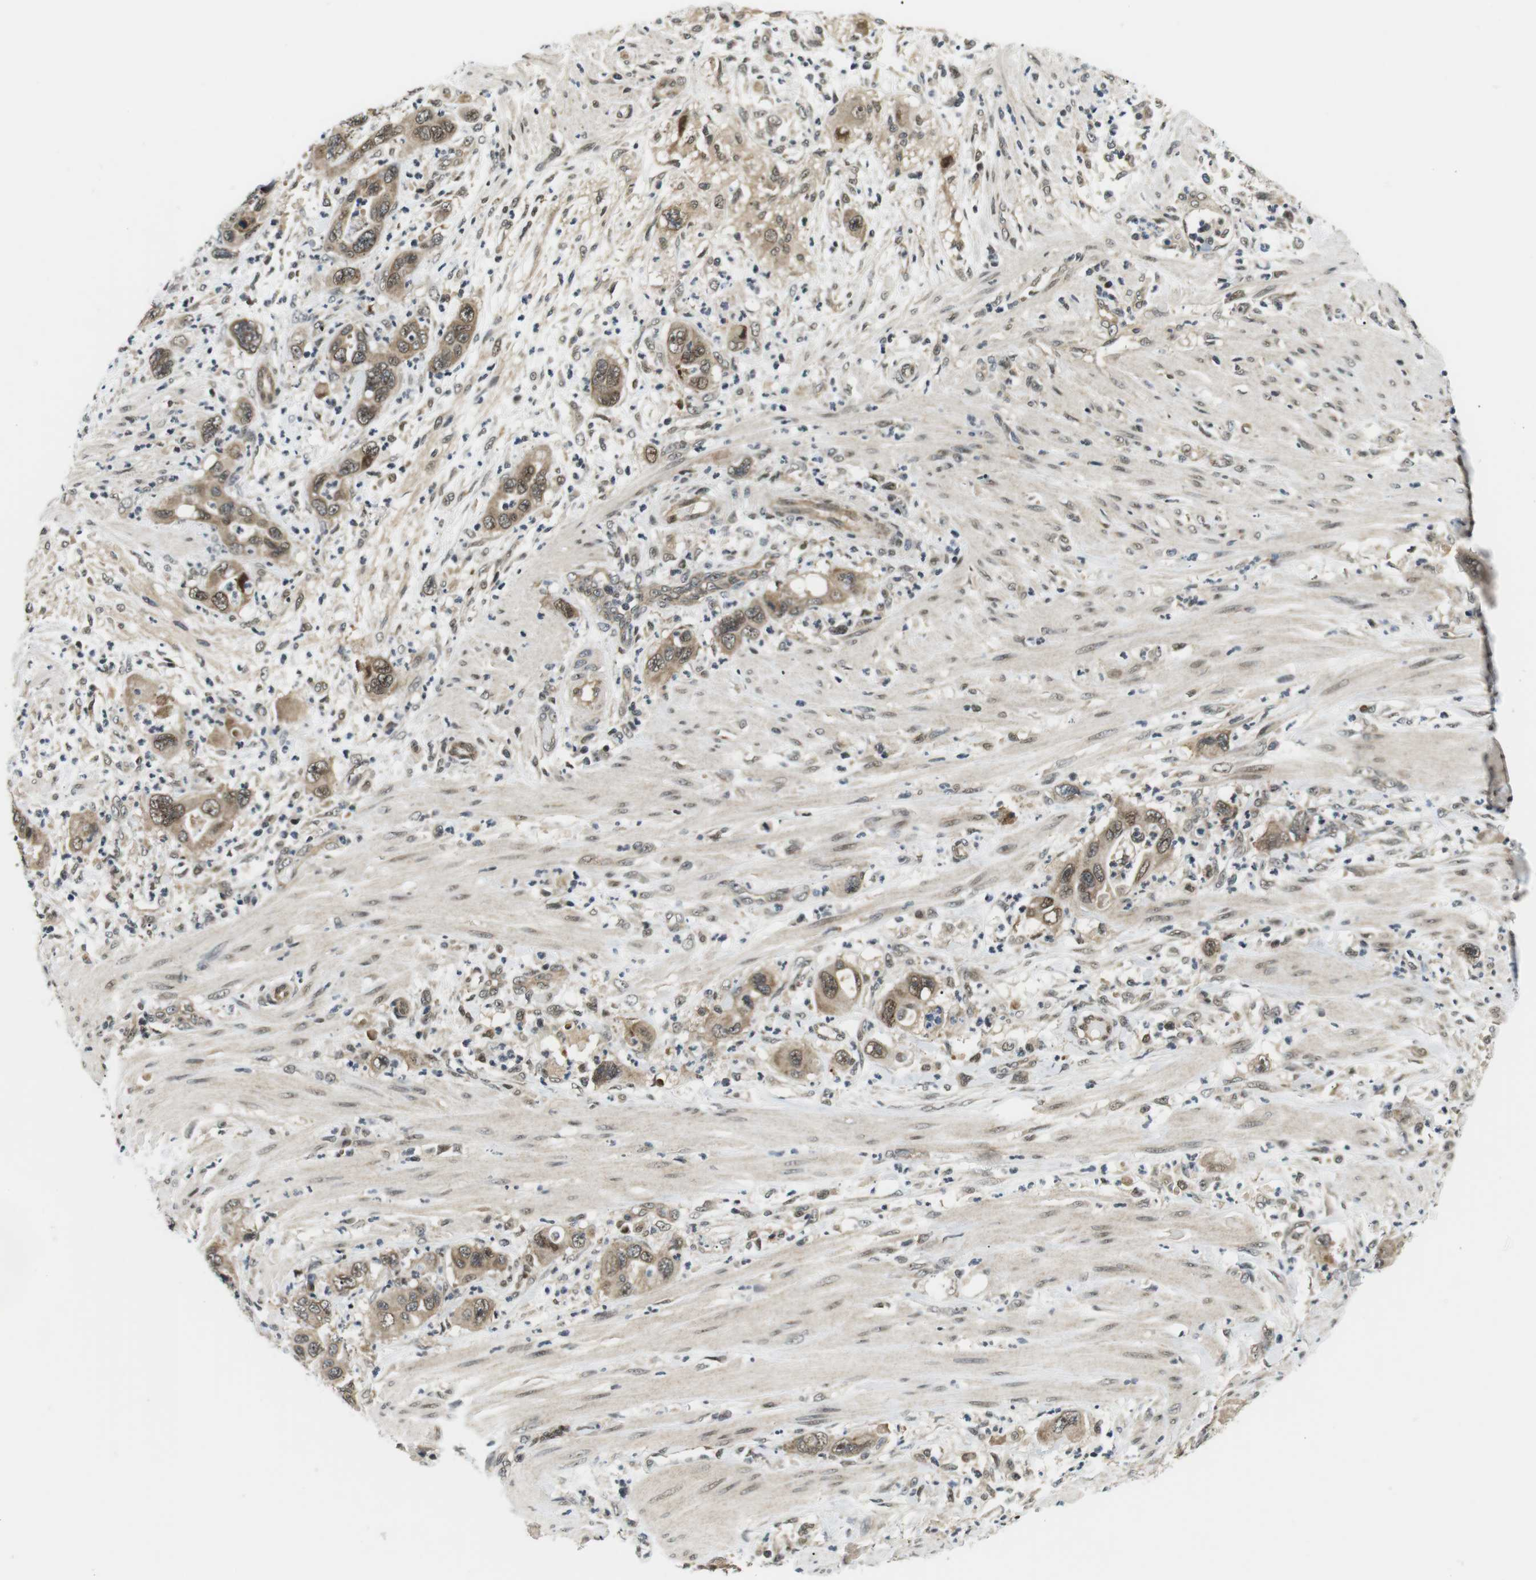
{"staining": {"intensity": "weak", "quantity": ">75%", "location": "cytoplasmic/membranous,nuclear"}, "tissue": "pancreatic cancer", "cell_type": "Tumor cells", "image_type": "cancer", "snomed": [{"axis": "morphology", "description": "Adenocarcinoma, NOS"}, {"axis": "topography", "description": "Pancreas"}], "caption": "Immunohistochemical staining of adenocarcinoma (pancreatic) exhibits low levels of weak cytoplasmic/membranous and nuclear positivity in about >75% of tumor cells. The protein of interest is stained brown, and the nuclei are stained in blue (DAB (3,3'-diaminobenzidine) IHC with brightfield microscopy, high magnification).", "gene": "CSNK2B", "patient": {"sex": "female", "age": 71}}